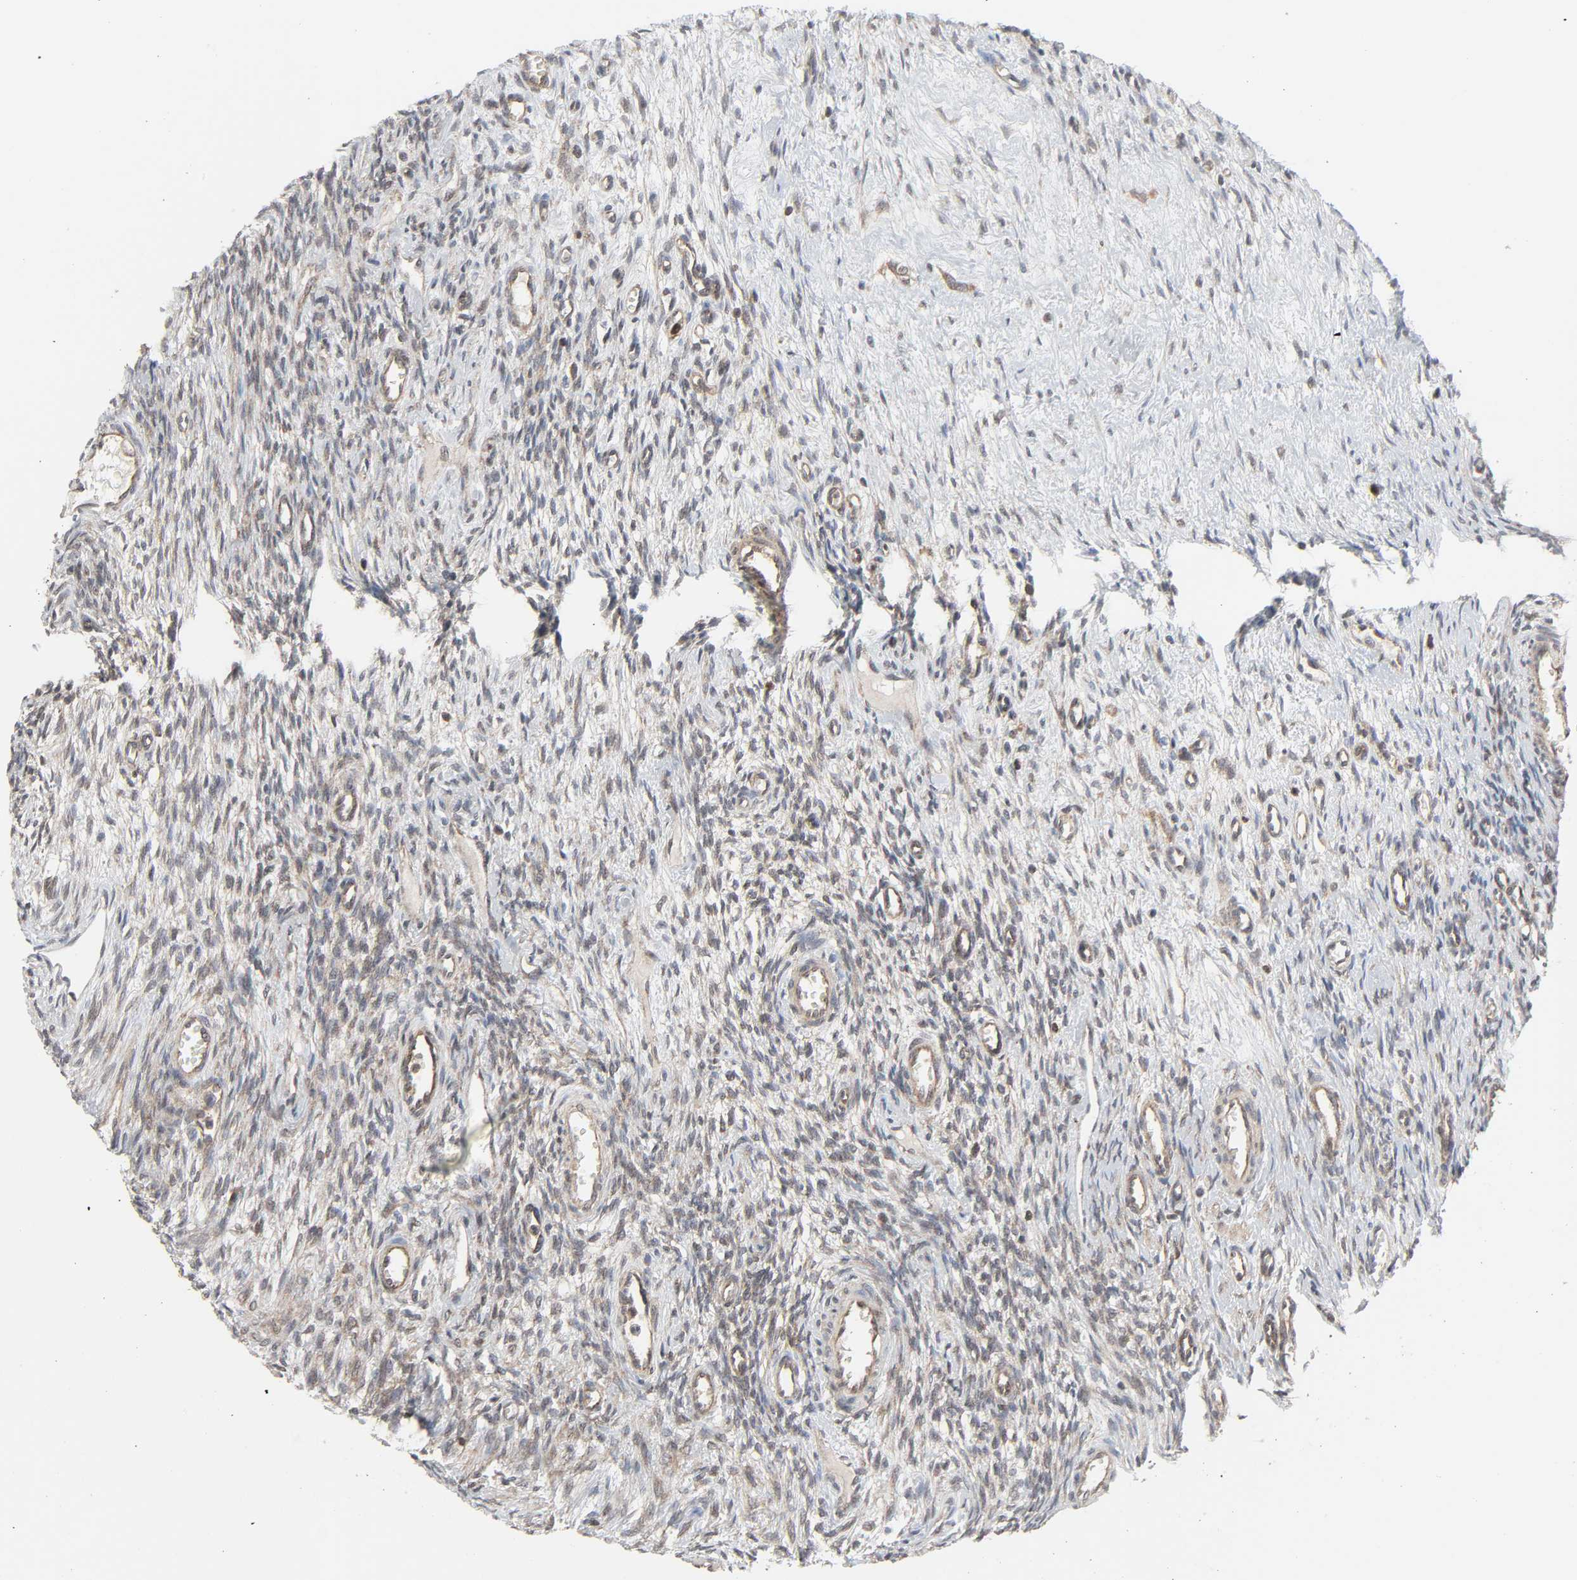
{"staining": {"intensity": "weak", "quantity": ">75%", "location": "cytoplasmic/membranous,nuclear"}, "tissue": "ovary", "cell_type": "Ovarian stroma cells", "image_type": "normal", "snomed": [{"axis": "morphology", "description": "Normal tissue, NOS"}, {"axis": "topography", "description": "Ovary"}], "caption": "A low amount of weak cytoplasmic/membranous,nuclear staining is present in approximately >75% of ovarian stroma cells in benign ovary.", "gene": "GSK3A", "patient": {"sex": "female", "age": 33}}